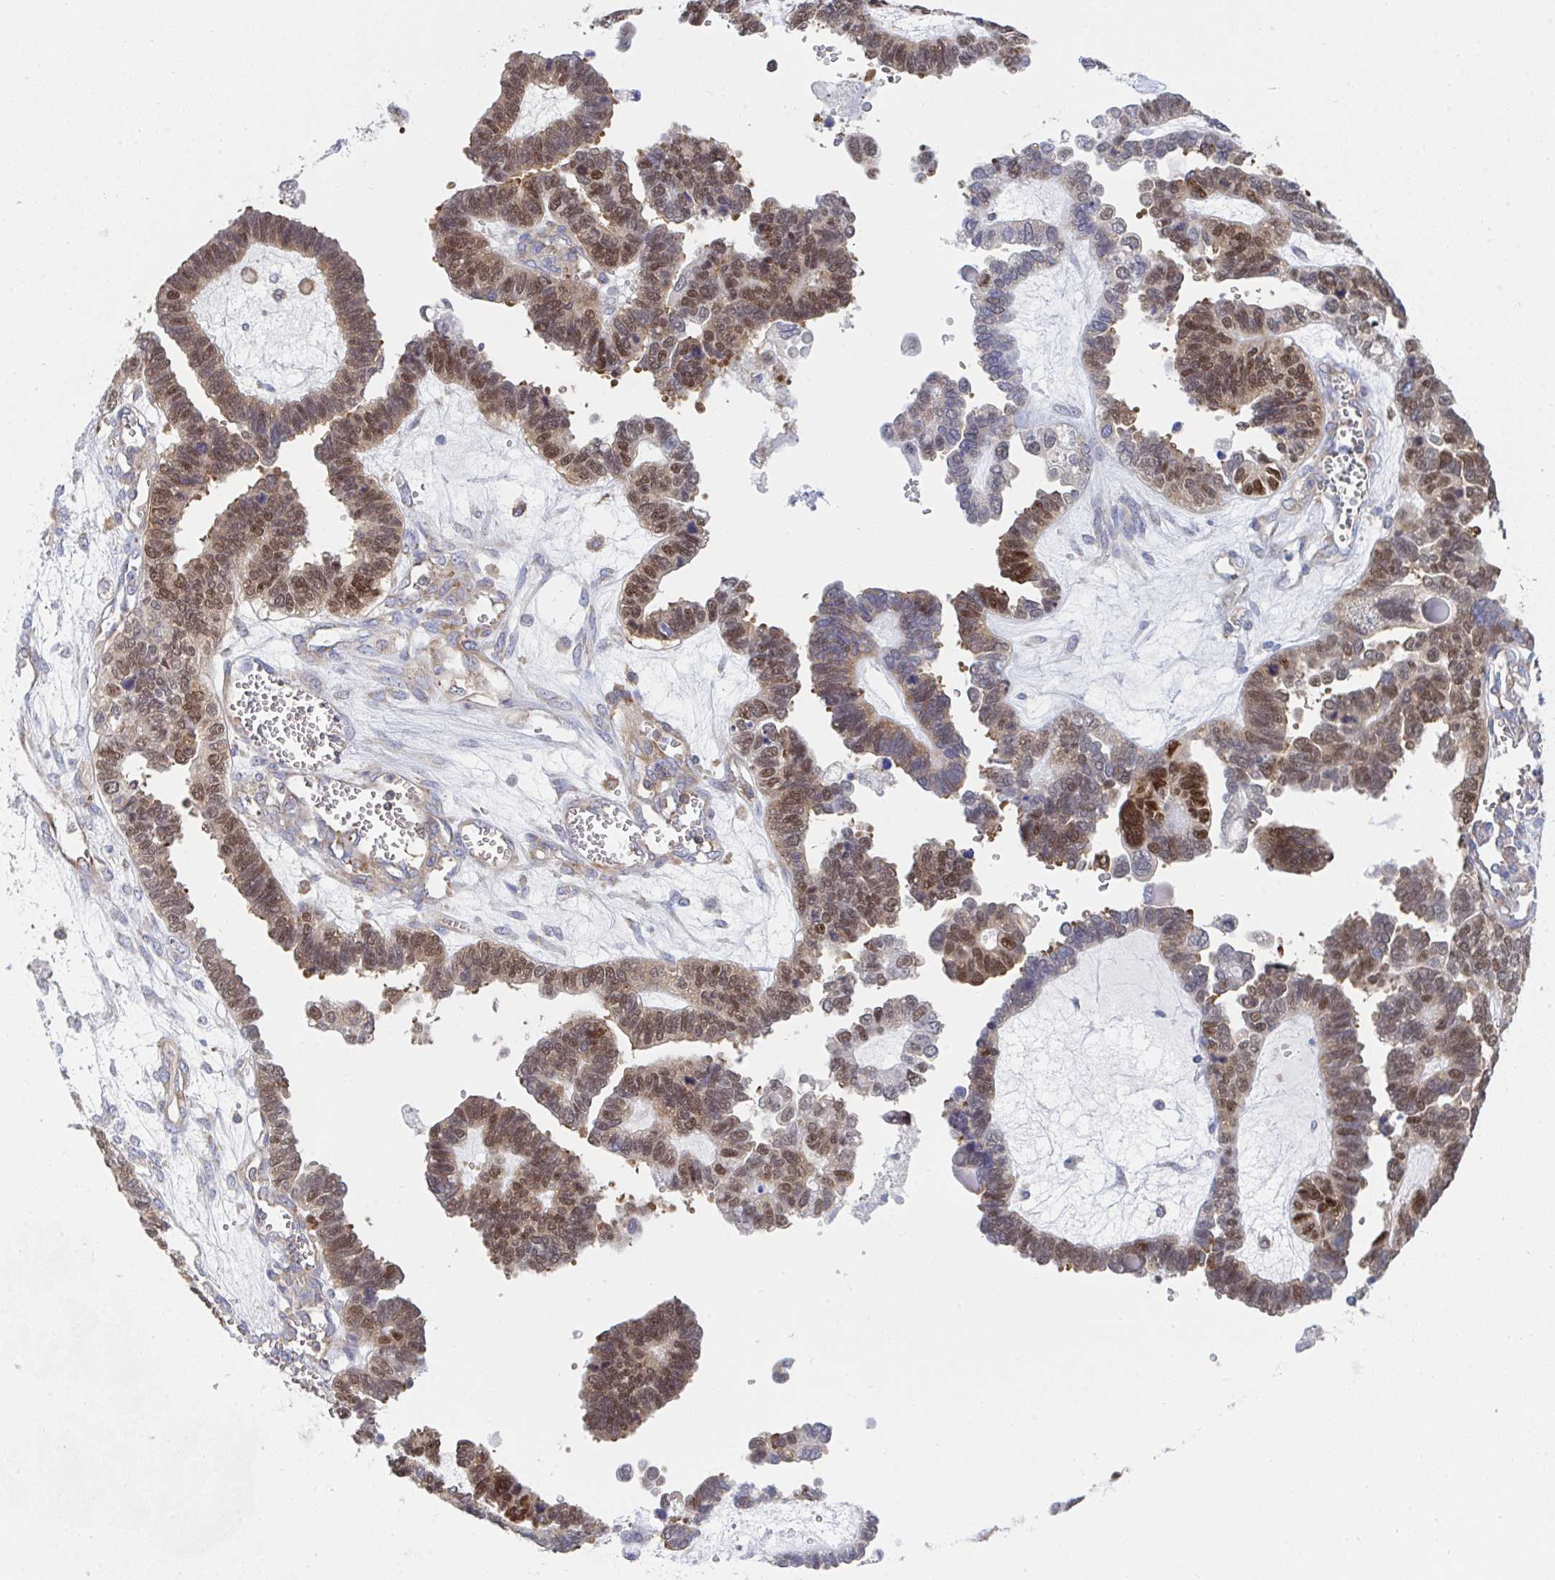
{"staining": {"intensity": "moderate", "quantity": ">75%", "location": "nuclear"}, "tissue": "ovarian cancer", "cell_type": "Tumor cells", "image_type": "cancer", "snomed": [{"axis": "morphology", "description": "Cystadenocarcinoma, serous, NOS"}, {"axis": "topography", "description": "Ovary"}], "caption": "Brown immunohistochemical staining in human ovarian cancer (serous cystadenocarcinoma) exhibits moderate nuclear expression in approximately >75% of tumor cells.", "gene": "WNK1", "patient": {"sex": "female", "age": 51}}